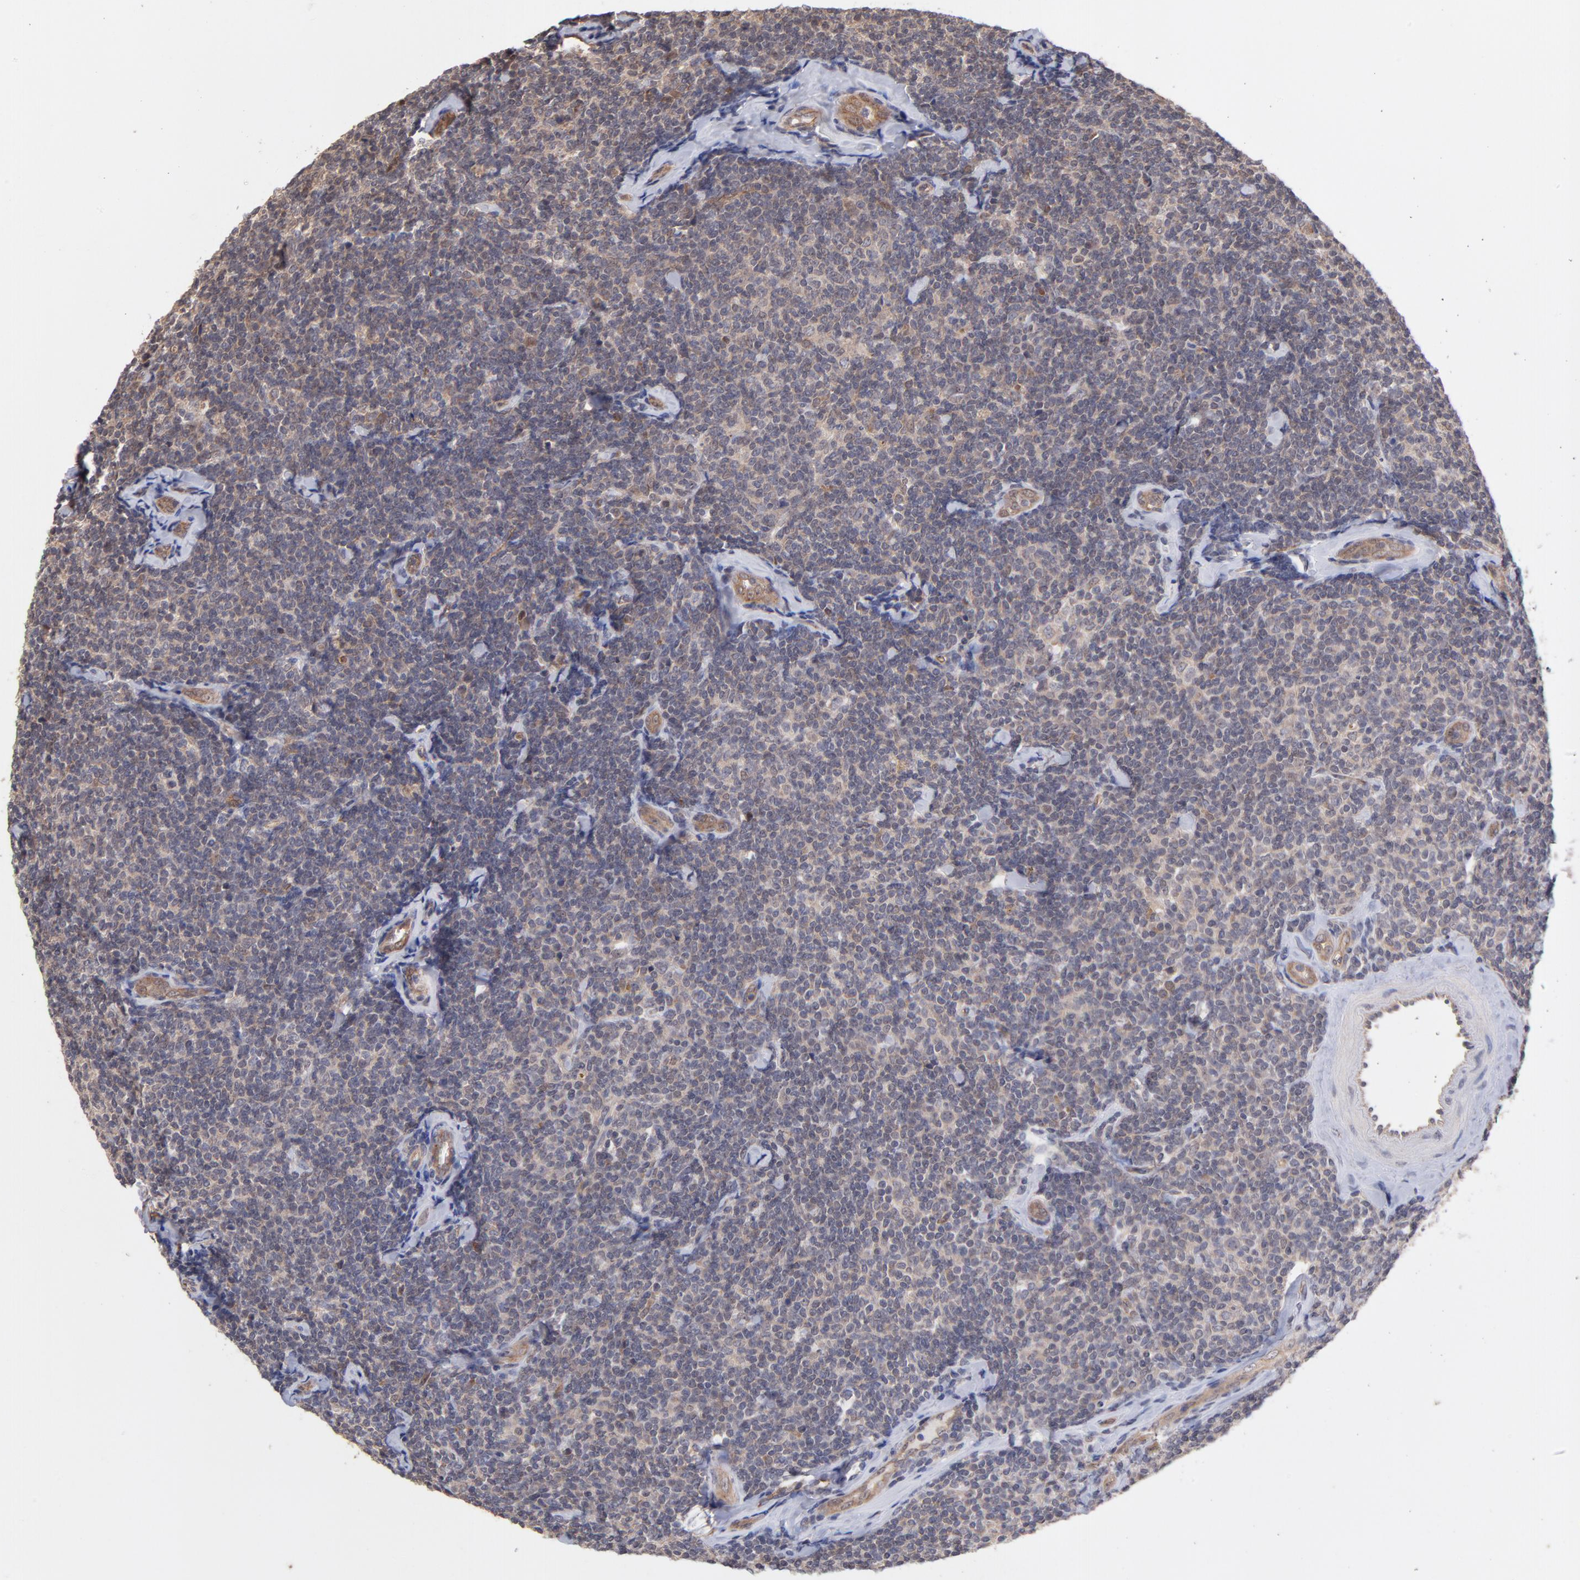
{"staining": {"intensity": "weak", "quantity": ">75%", "location": "cytoplasmic/membranous"}, "tissue": "lymphoma", "cell_type": "Tumor cells", "image_type": "cancer", "snomed": [{"axis": "morphology", "description": "Malignant lymphoma, non-Hodgkin's type, Low grade"}, {"axis": "topography", "description": "Lymph node"}], "caption": "A brown stain labels weak cytoplasmic/membranous positivity of a protein in lymphoma tumor cells. (brown staining indicates protein expression, while blue staining denotes nuclei).", "gene": "STAP2", "patient": {"sex": "female", "age": 56}}